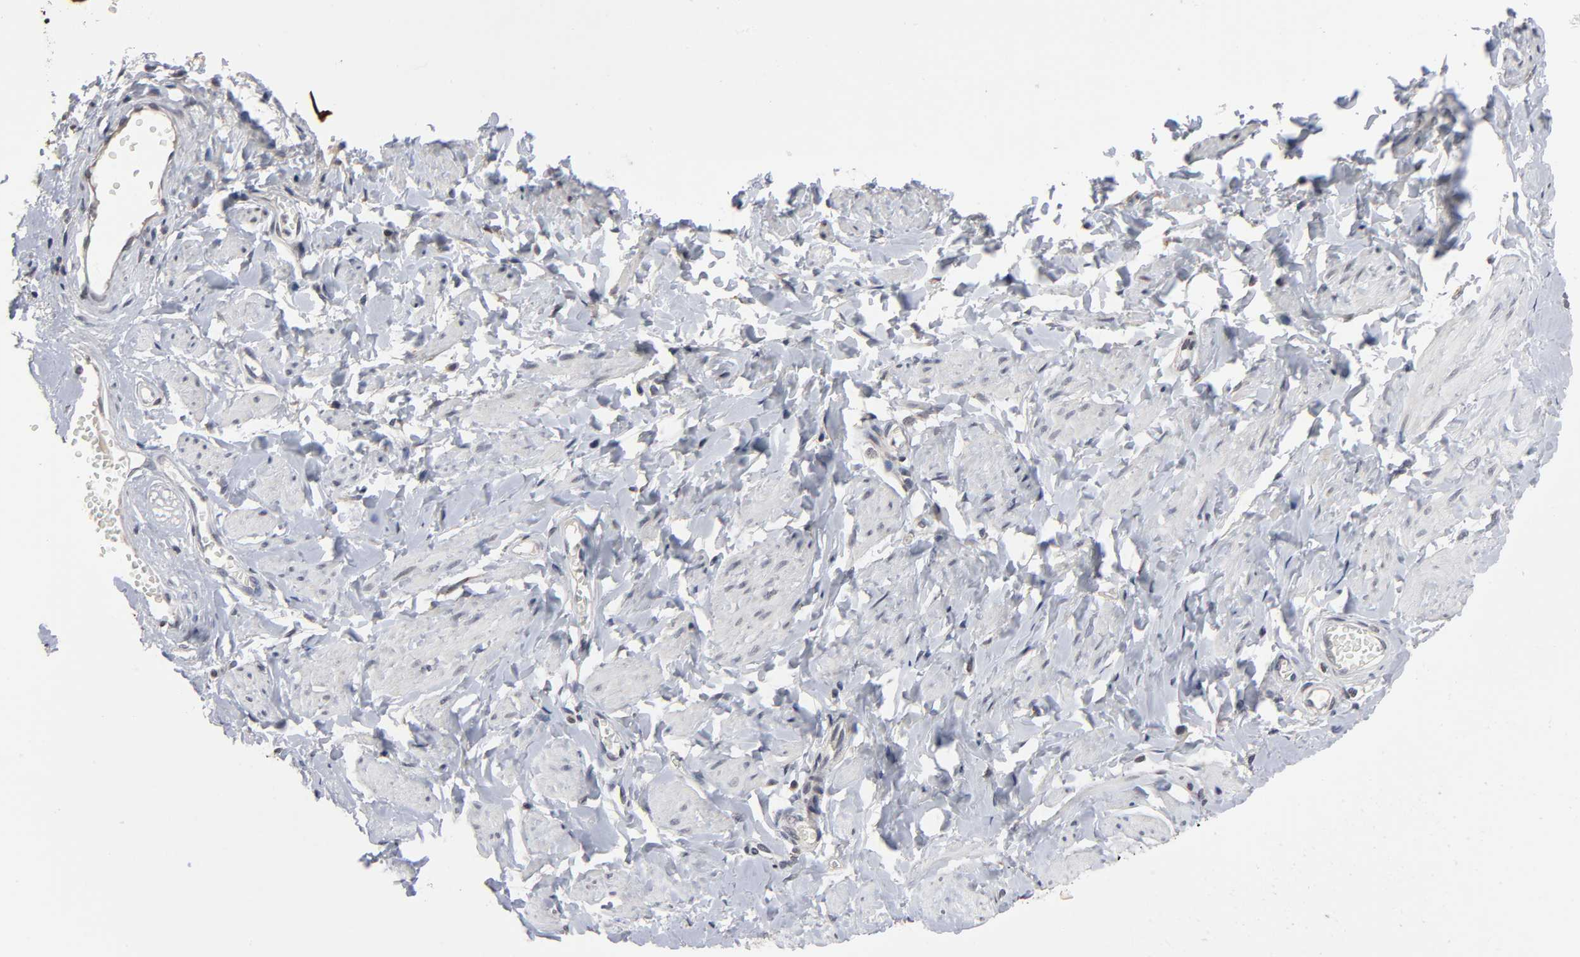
{"staining": {"intensity": "strong", "quantity": "25%-75%", "location": "cytoplasmic/membranous"}, "tissue": "vagina", "cell_type": "Squamous epithelial cells", "image_type": "normal", "snomed": [{"axis": "morphology", "description": "Normal tissue, NOS"}, {"axis": "topography", "description": "Vagina"}], "caption": "Immunohistochemical staining of benign vagina exhibits strong cytoplasmic/membranous protein positivity in about 25%-75% of squamous epithelial cells.", "gene": "AUH", "patient": {"sex": "female", "age": 55}}